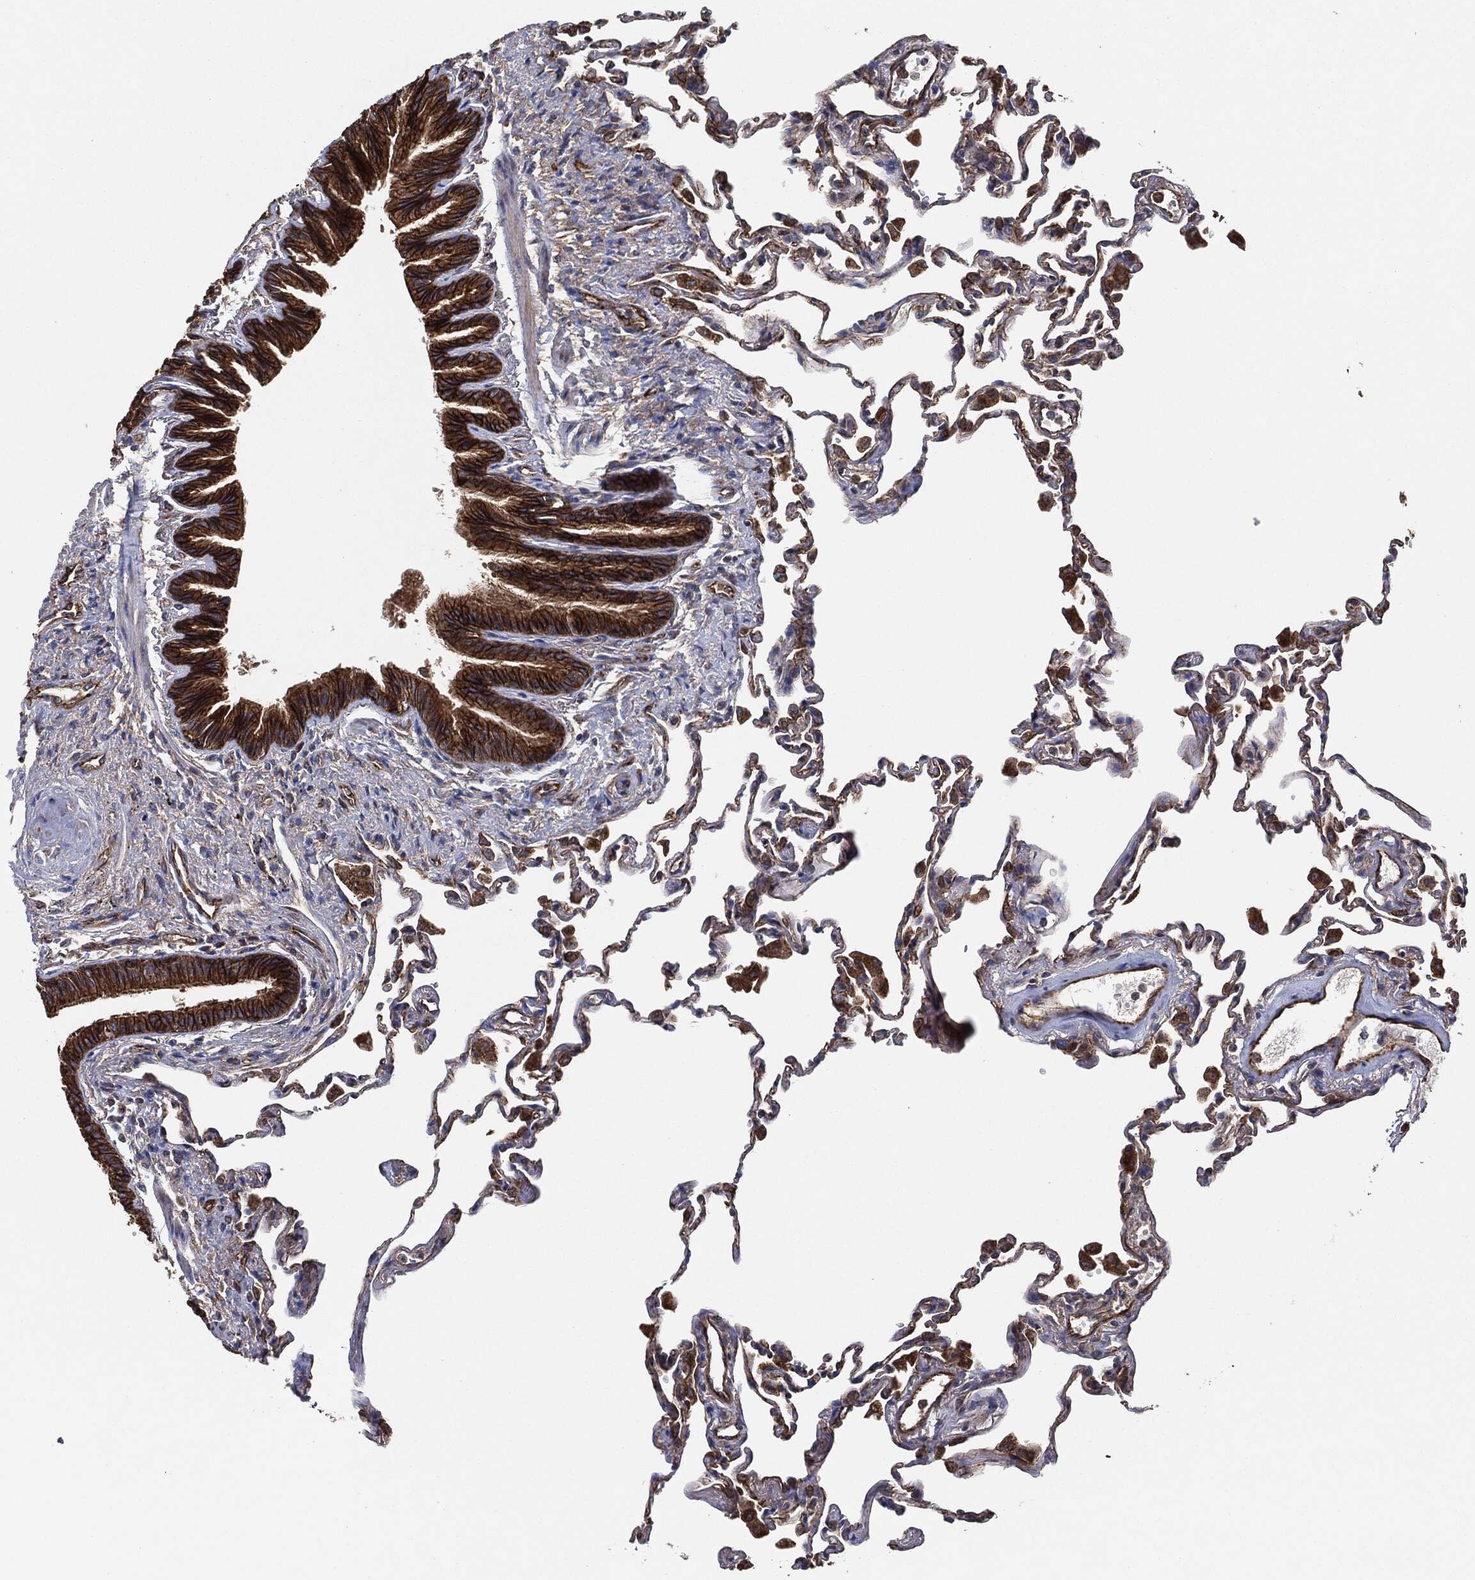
{"staining": {"intensity": "strong", "quantity": "25%-75%", "location": "cytoplasmic/membranous"}, "tissue": "lung", "cell_type": "Alveolar cells", "image_type": "normal", "snomed": [{"axis": "morphology", "description": "Normal tissue, NOS"}, {"axis": "topography", "description": "Lung"}], "caption": "Strong cytoplasmic/membranous protein expression is identified in about 25%-75% of alveolar cells in lung. The protein of interest is shown in brown color, while the nuclei are stained blue.", "gene": "CTNNA1", "patient": {"sex": "female", "age": 57}}